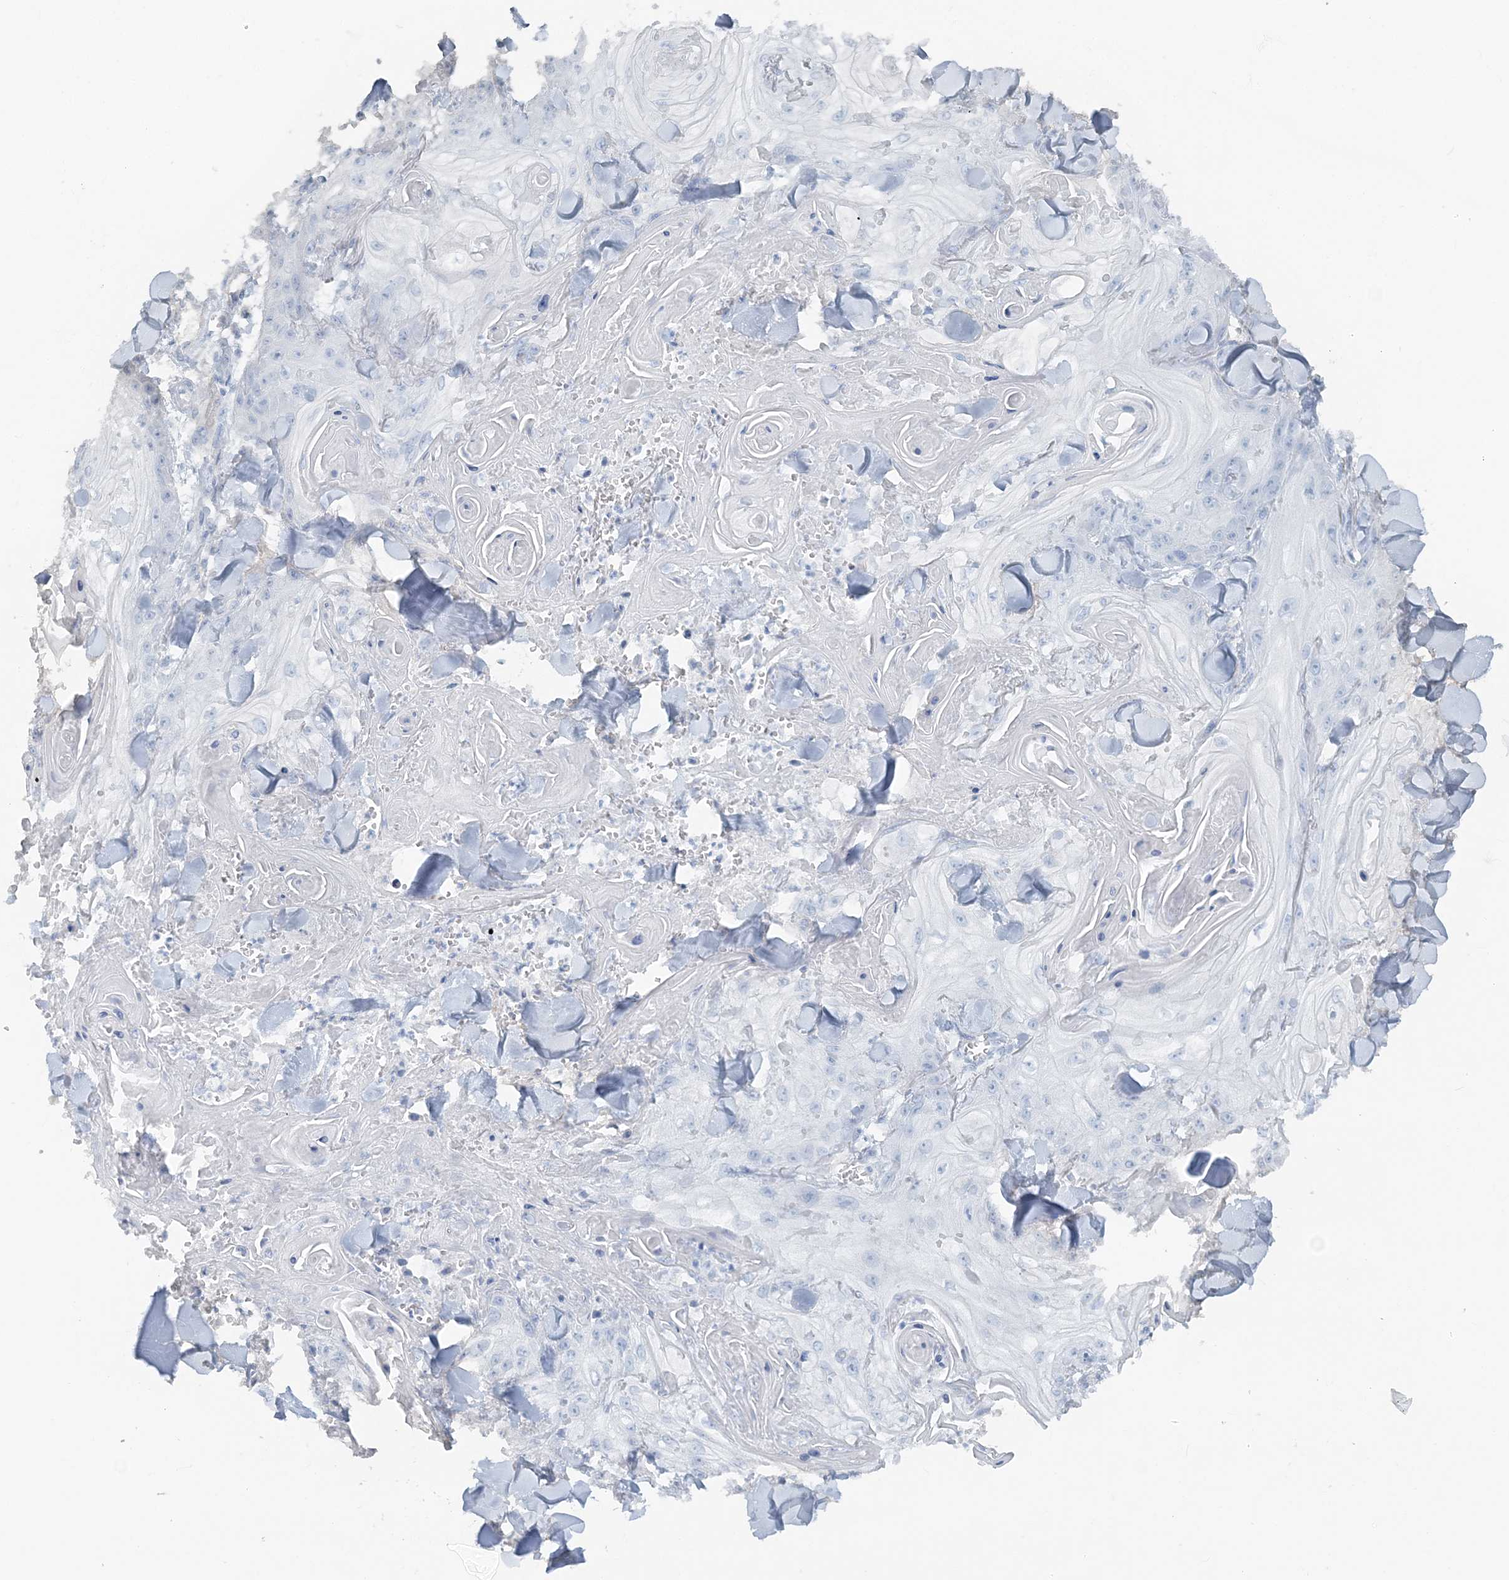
{"staining": {"intensity": "negative", "quantity": "none", "location": "none"}, "tissue": "skin cancer", "cell_type": "Tumor cells", "image_type": "cancer", "snomed": [{"axis": "morphology", "description": "Squamous cell carcinoma, NOS"}, {"axis": "topography", "description": "Skin"}], "caption": "Immunohistochemistry image of neoplastic tissue: squamous cell carcinoma (skin) stained with DAB exhibits no significant protein positivity in tumor cells.", "gene": "ATP11A", "patient": {"sex": "male", "age": 74}}